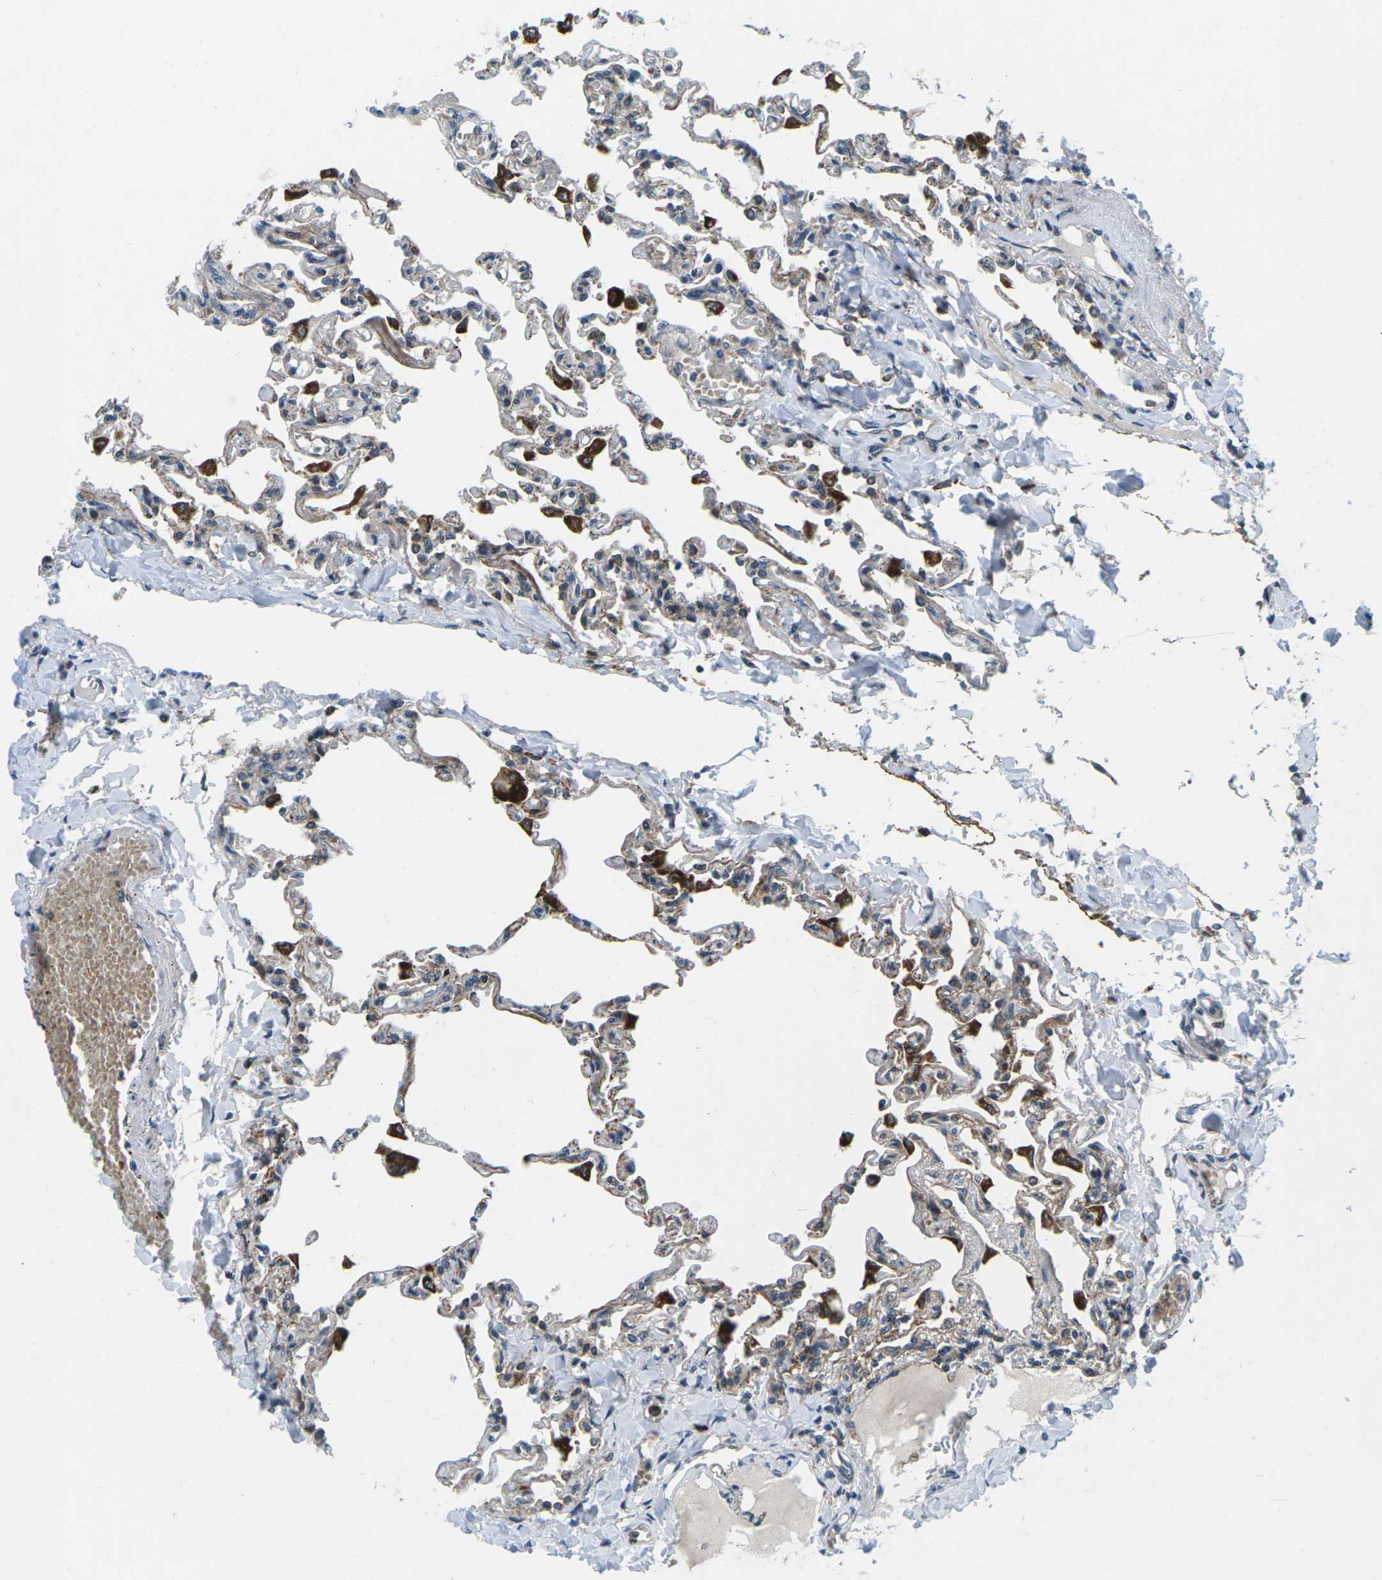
{"staining": {"intensity": "moderate", "quantity": ">75%", "location": "cytoplasmic/membranous"}, "tissue": "lung", "cell_type": "Alveolar cells", "image_type": "normal", "snomed": [{"axis": "morphology", "description": "Normal tissue, NOS"}, {"axis": "topography", "description": "Lung"}], "caption": "Alveolar cells exhibit medium levels of moderate cytoplasmic/membranous positivity in about >75% of cells in benign human lung.", "gene": "SLC31A2", "patient": {"sex": "male", "age": 21}}